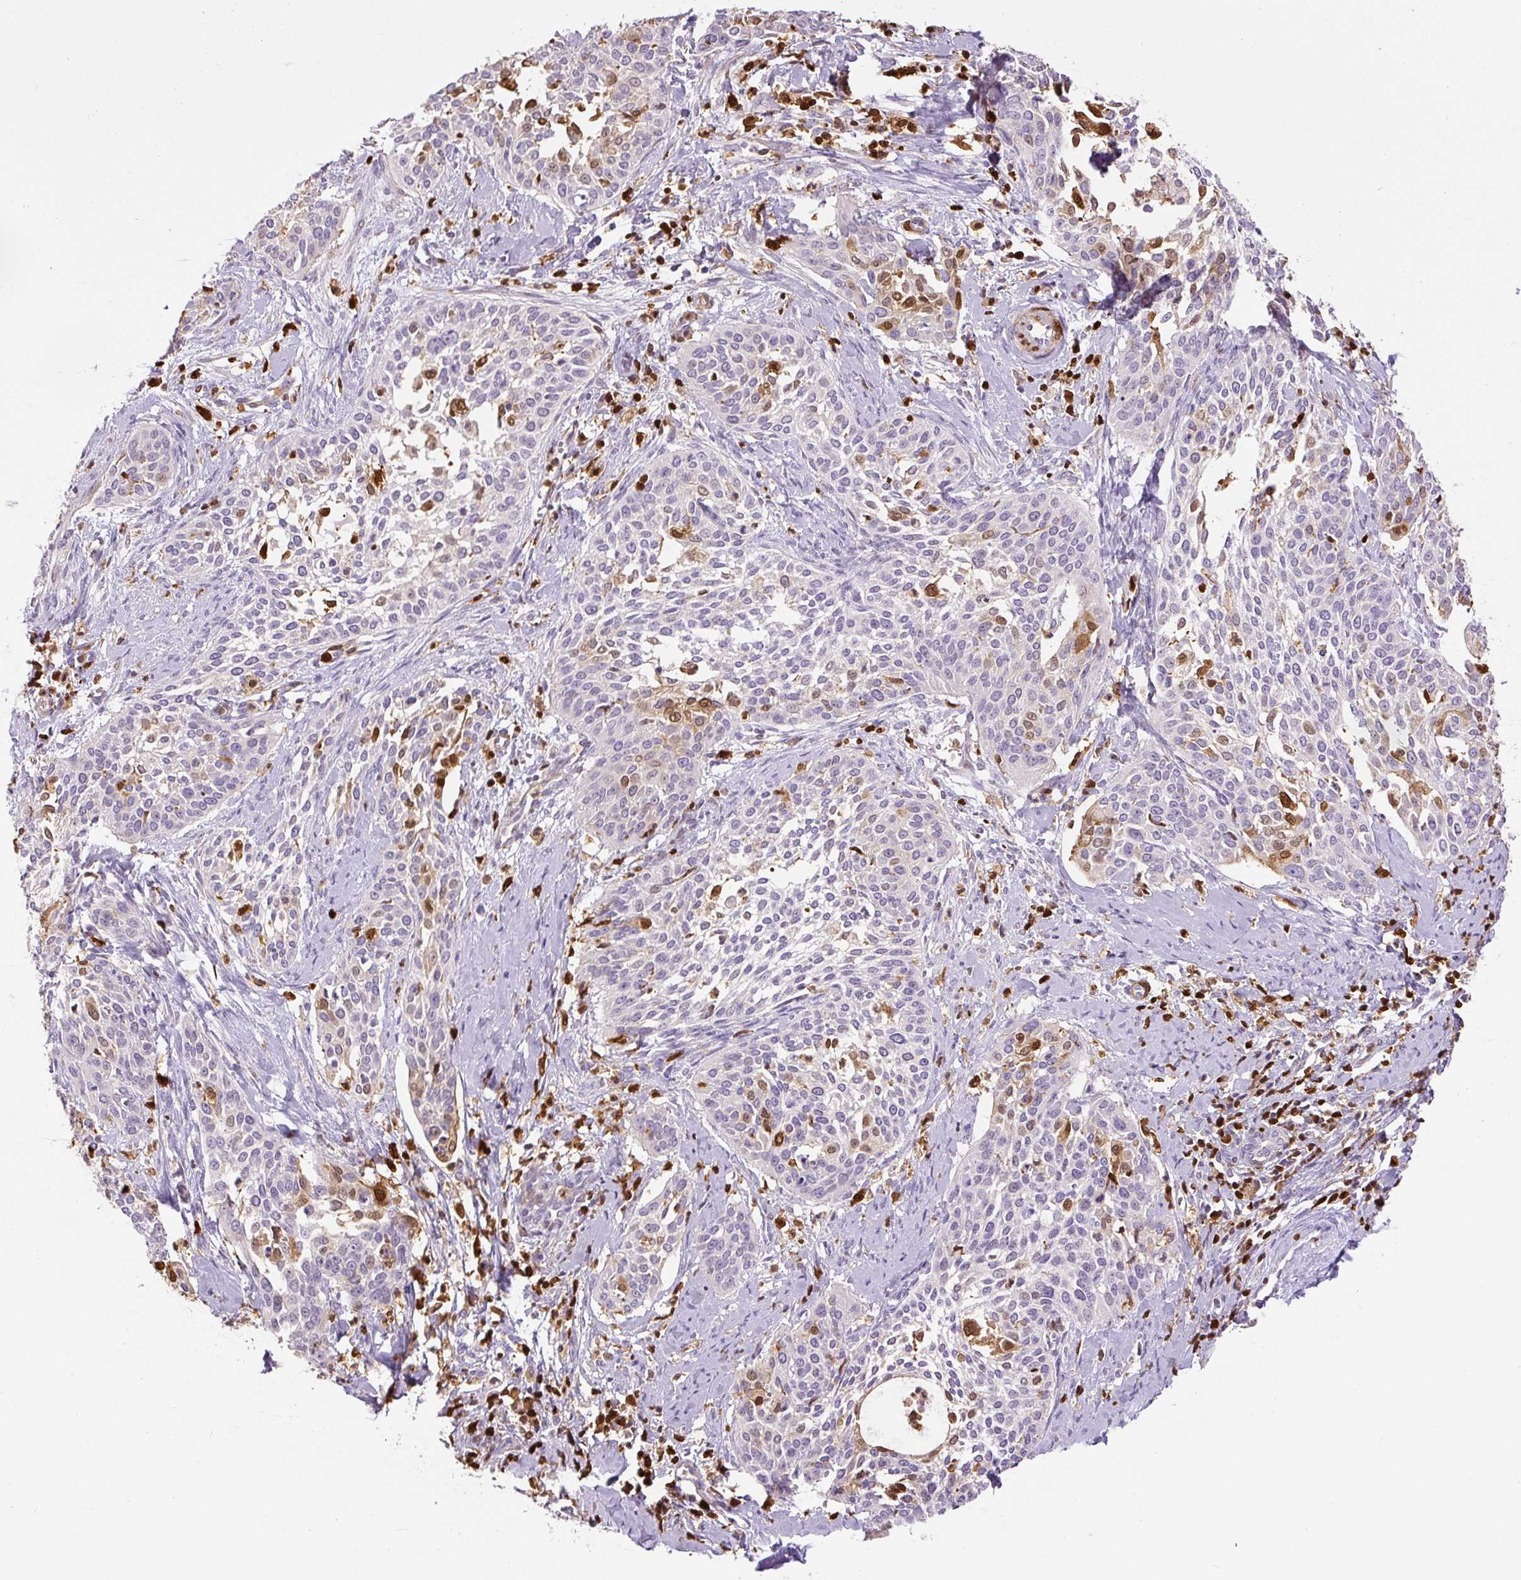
{"staining": {"intensity": "moderate", "quantity": "<25%", "location": "cytoplasmic/membranous,nuclear"}, "tissue": "cervical cancer", "cell_type": "Tumor cells", "image_type": "cancer", "snomed": [{"axis": "morphology", "description": "Squamous cell carcinoma, NOS"}, {"axis": "topography", "description": "Cervix"}], "caption": "Cervical squamous cell carcinoma stained with DAB immunohistochemistry (IHC) shows low levels of moderate cytoplasmic/membranous and nuclear expression in about <25% of tumor cells.", "gene": "S100A4", "patient": {"sex": "female", "age": 44}}